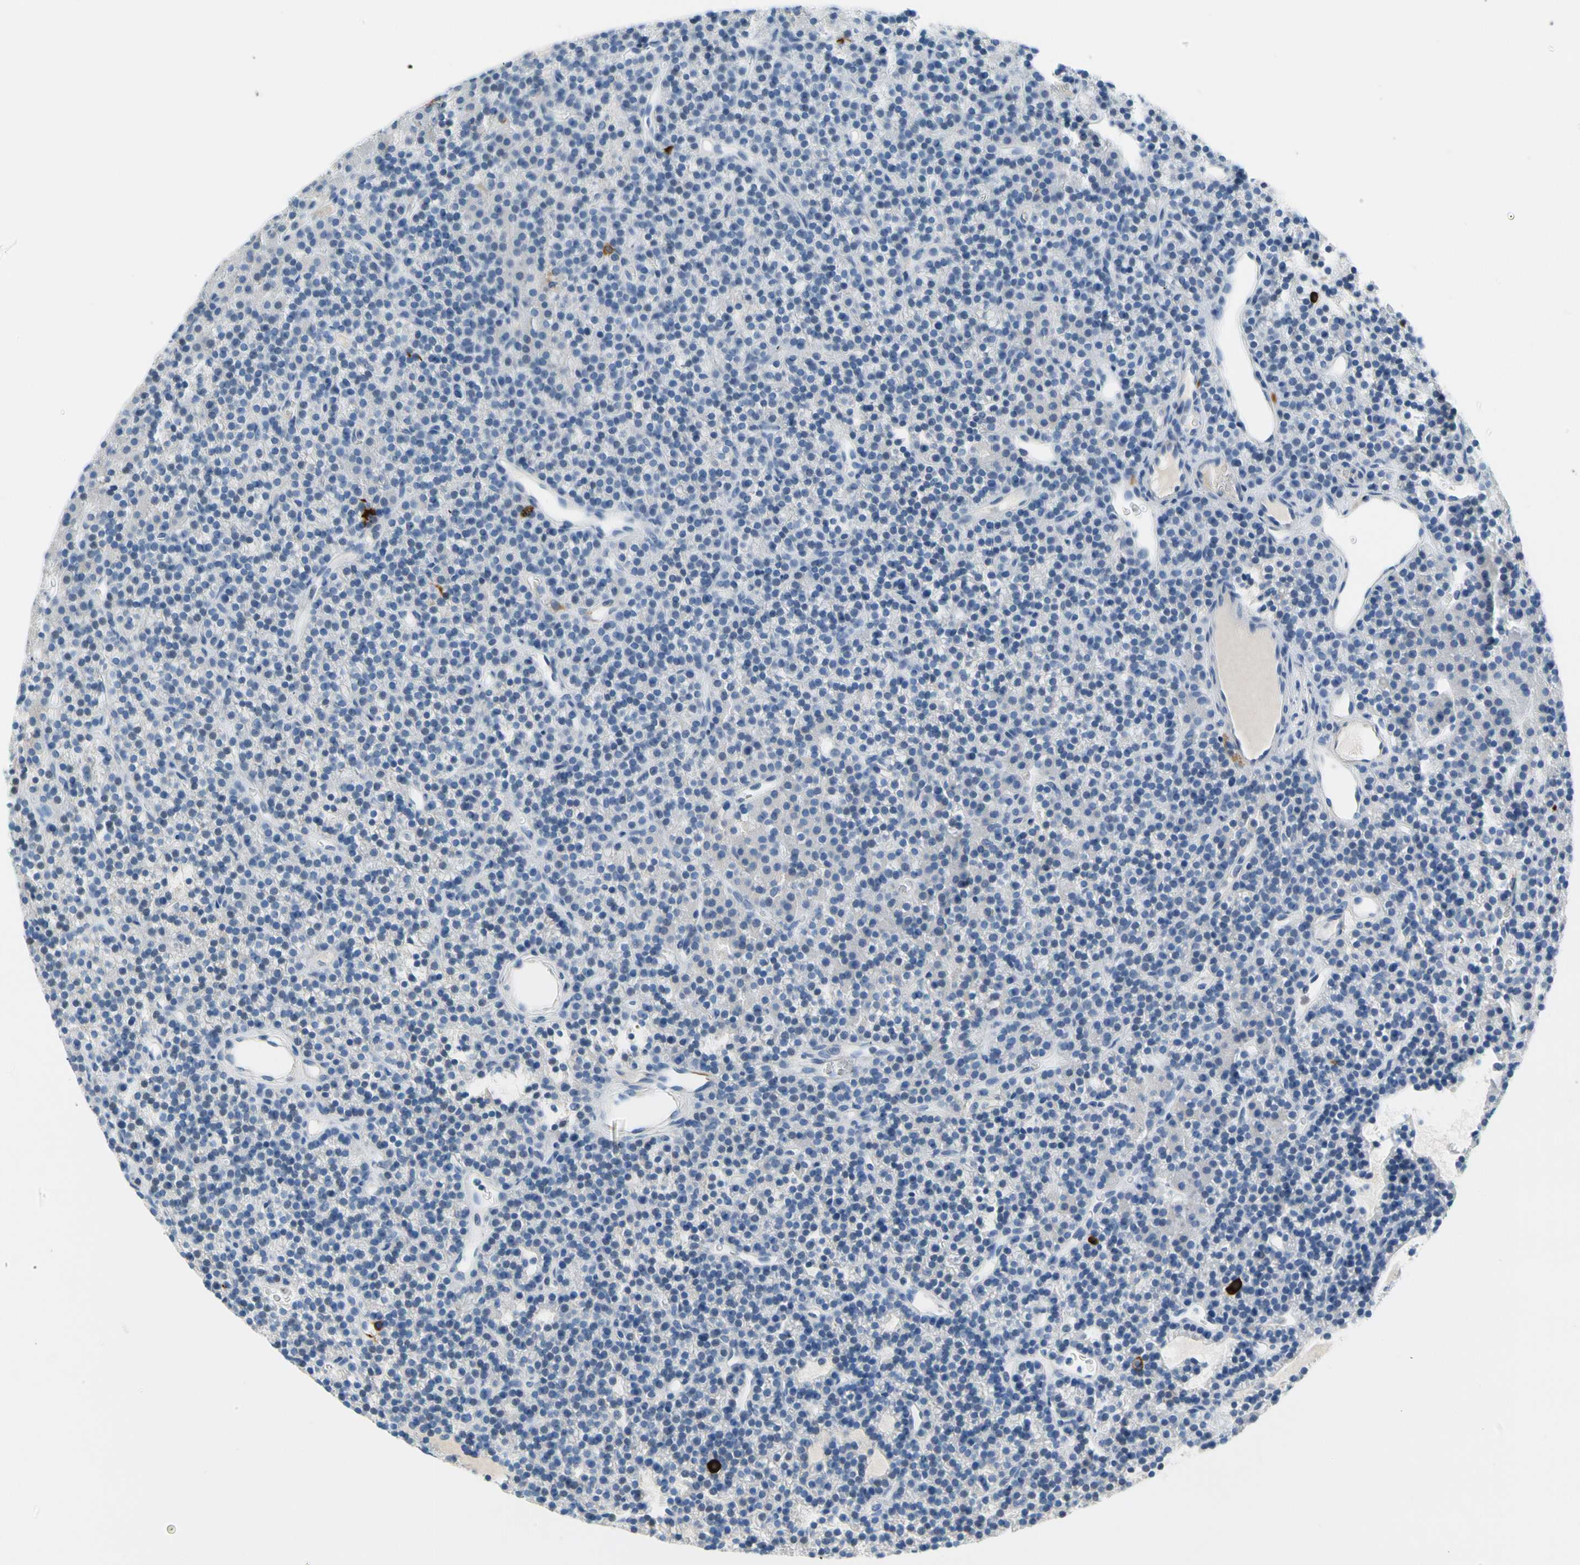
{"staining": {"intensity": "negative", "quantity": "none", "location": "none"}, "tissue": "parathyroid gland", "cell_type": "Glandular cells", "image_type": "normal", "snomed": [{"axis": "morphology", "description": "Normal tissue, NOS"}, {"axis": "morphology", "description": "Hyperplasia, NOS"}, {"axis": "topography", "description": "Parathyroid gland"}], "caption": "Glandular cells are negative for brown protein staining in benign parathyroid gland.", "gene": "TACC3", "patient": {"sex": "male", "age": 44}}